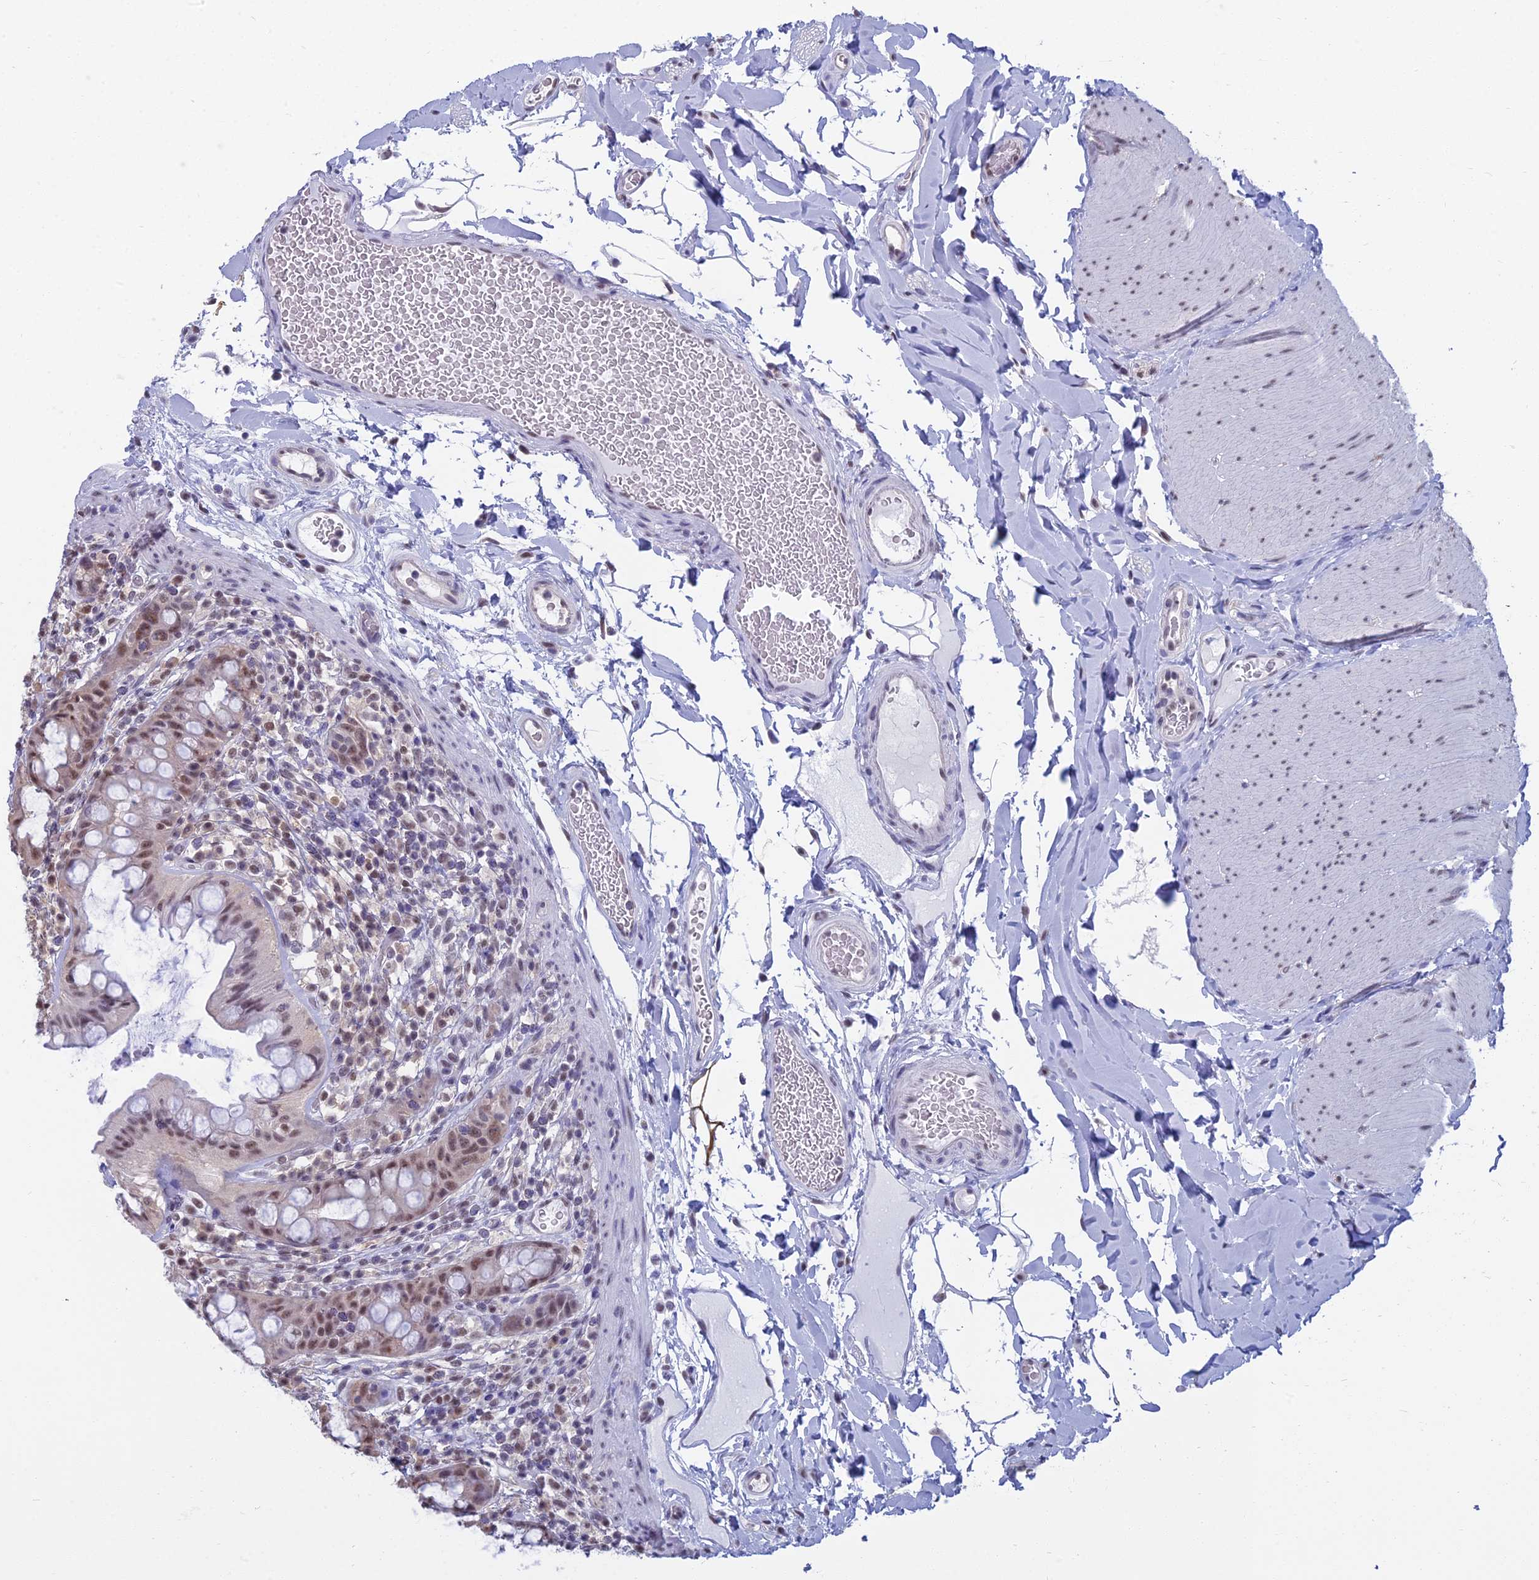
{"staining": {"intensity": "moderate", "quantity": "<25%", "location": "nuclear"}, "tissue": "rectum", "cell_type": "Glandular cells", "image_type": "normal", "snomed": [{"axis": "morphology", "description": "Normal tissue, NOS"}, {"axis": "topography", "description": "Rectum"}], "caption": "Immunohistochemical staining of normal human rectum demonstrates low levels of moderate nuclear positivity in about <25% of glandular cells. Nuclei are stained in blue.", "gene": "SRSF7", "patient": {"sex": "female", "age": 57}}